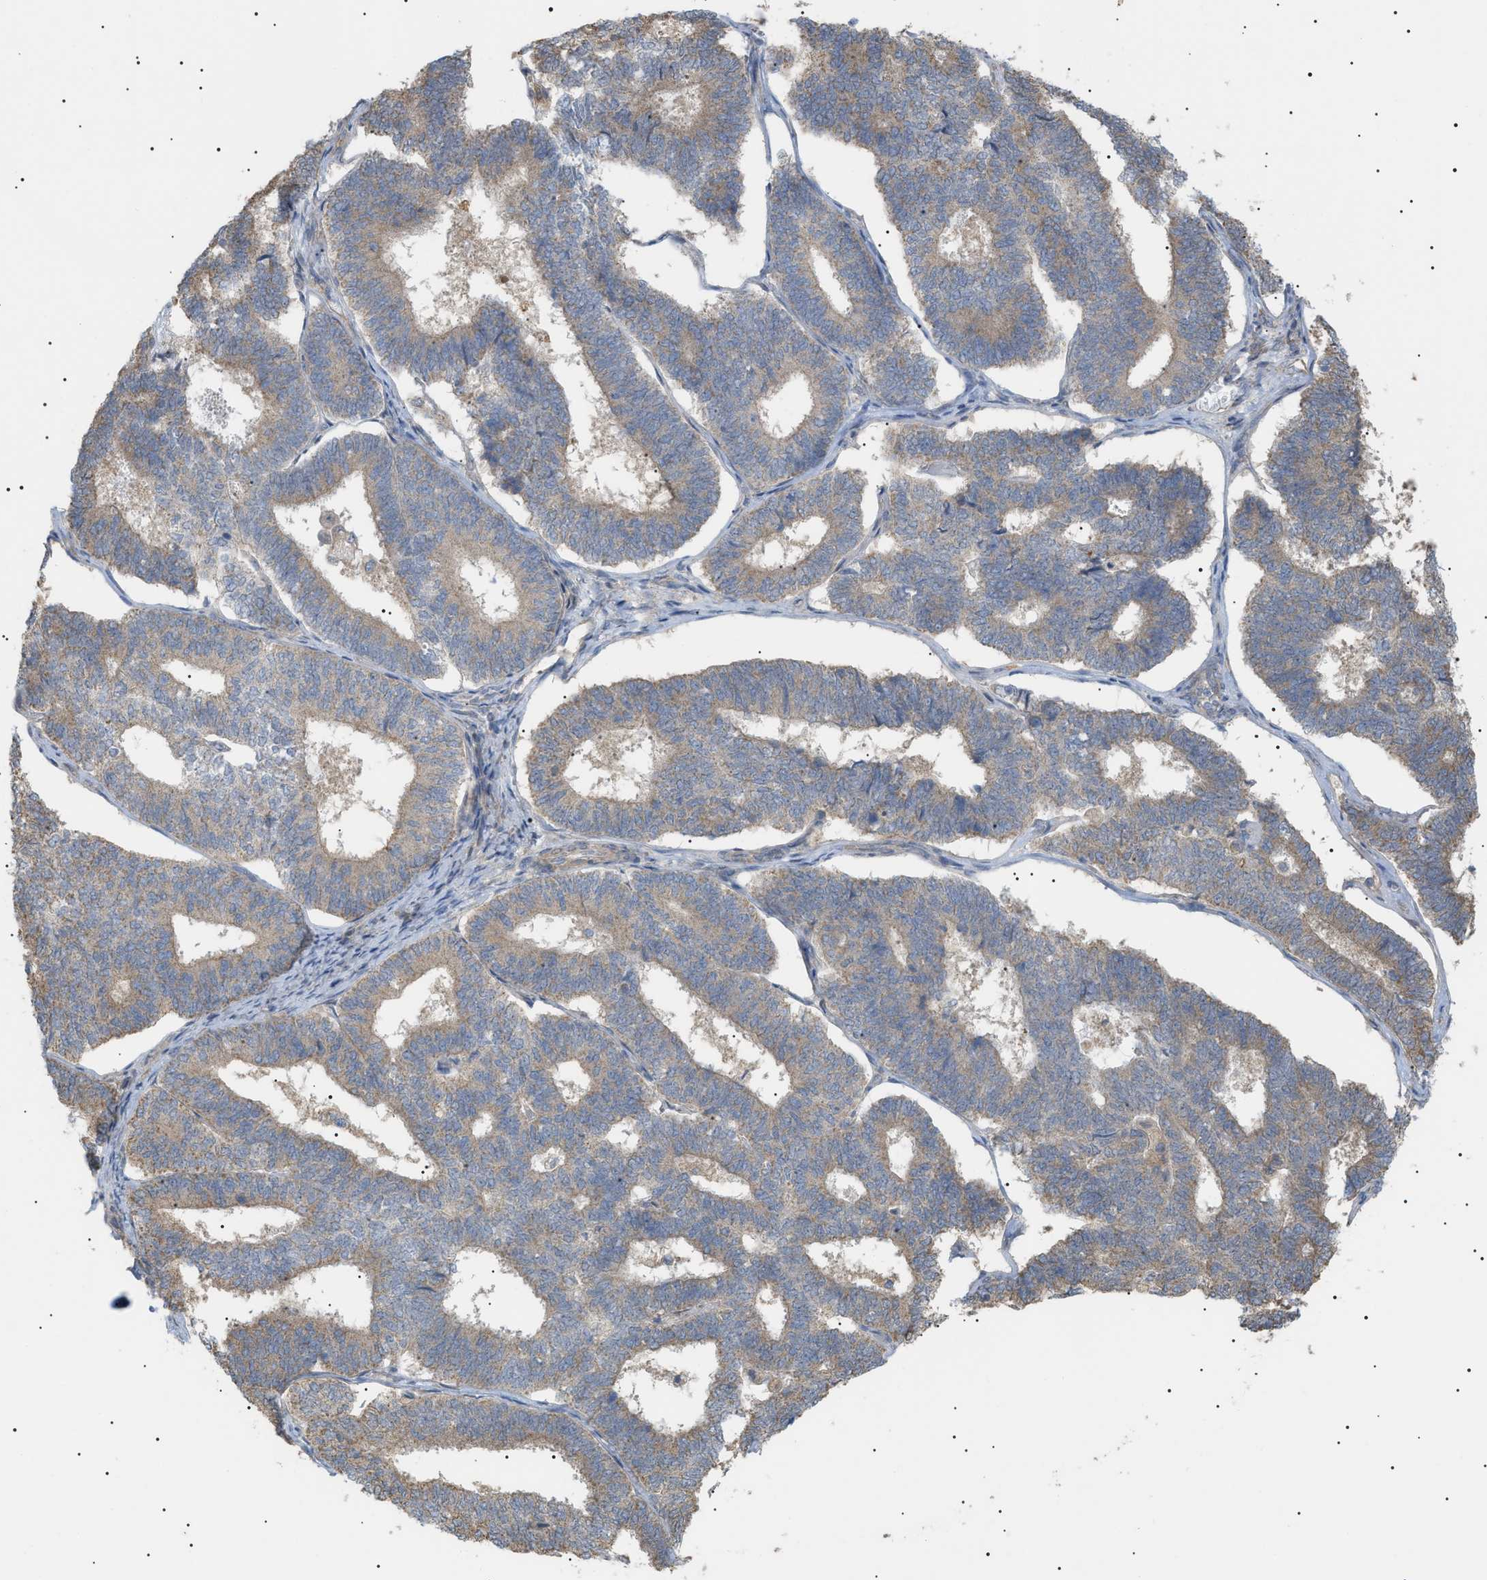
{"staining": {"intensity": "weak", "quantity": ">75%", "location": "cytoplasmic/membranous"}, "tissue": "endometrial cancer", "cell_type": "Tumor cells", "image_type": "cancer", "snomed": [{"axis": "morphology", "description": "Adenocarcinoma, NOS"}, {"axis": "topography", "description": "Endometrium"}], "caption": "An image showing weak cytoplasmic/membranous positivity in about >75% of tumor cells in endometrial cancer, as visualized by brown immunohistochemical staining.", "gene": "IRS2", "patient": {"sex": "female", "age": 70}}